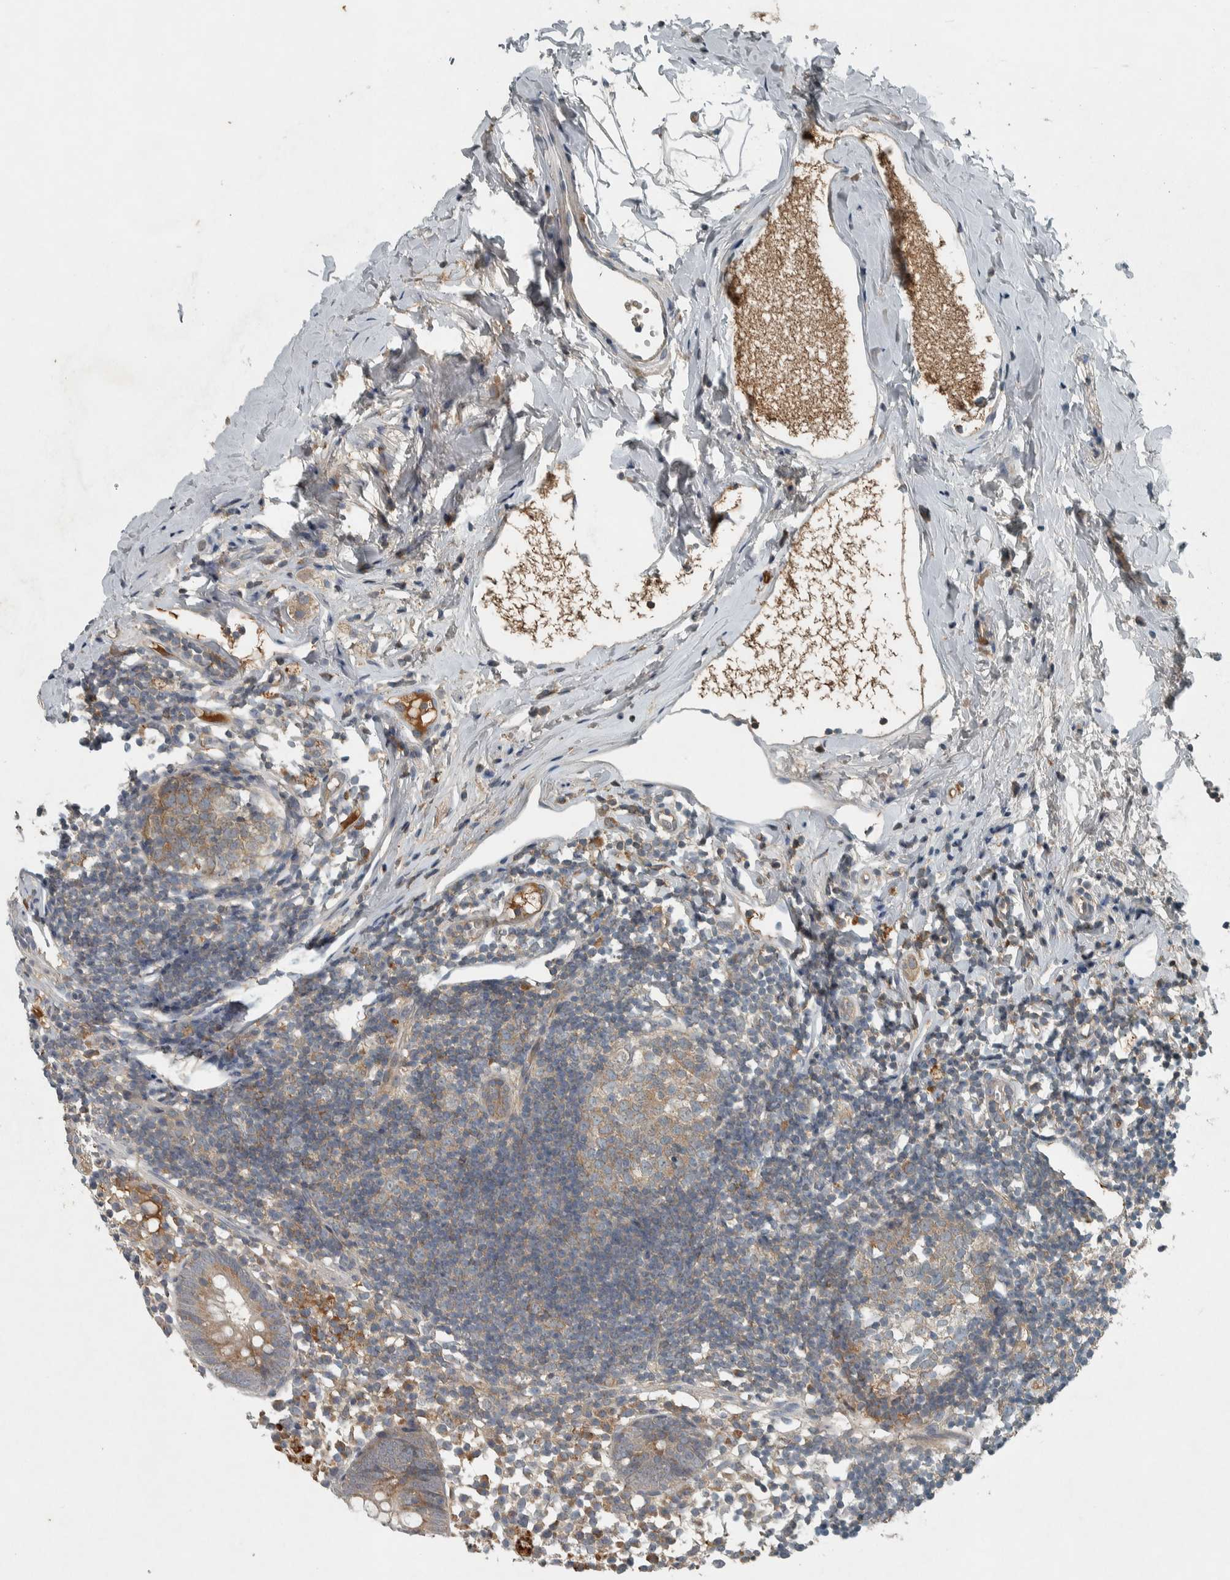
{"staining": {"intensity": "strong", "quantity": "25%-75%", "location": "cytoplasmic/membranous"}, "tissue": "appendix", "cell_type": "Glandular cells", "image_type": "normal", "snomed": [{"axis": "morphology", "description": "Normal tissue, NOS"}, {"axis": "topography", "description": "Appendix"}], "caption": "Appendix was stained to show a protein in brown. There is high levels of strong cytoplasmic/membranous positivity in about 25%-75% of glandular cells. Nuclei are stained in blue.", "gene": "CLCN2", "patient": {"sex": "female", "age": 20}}